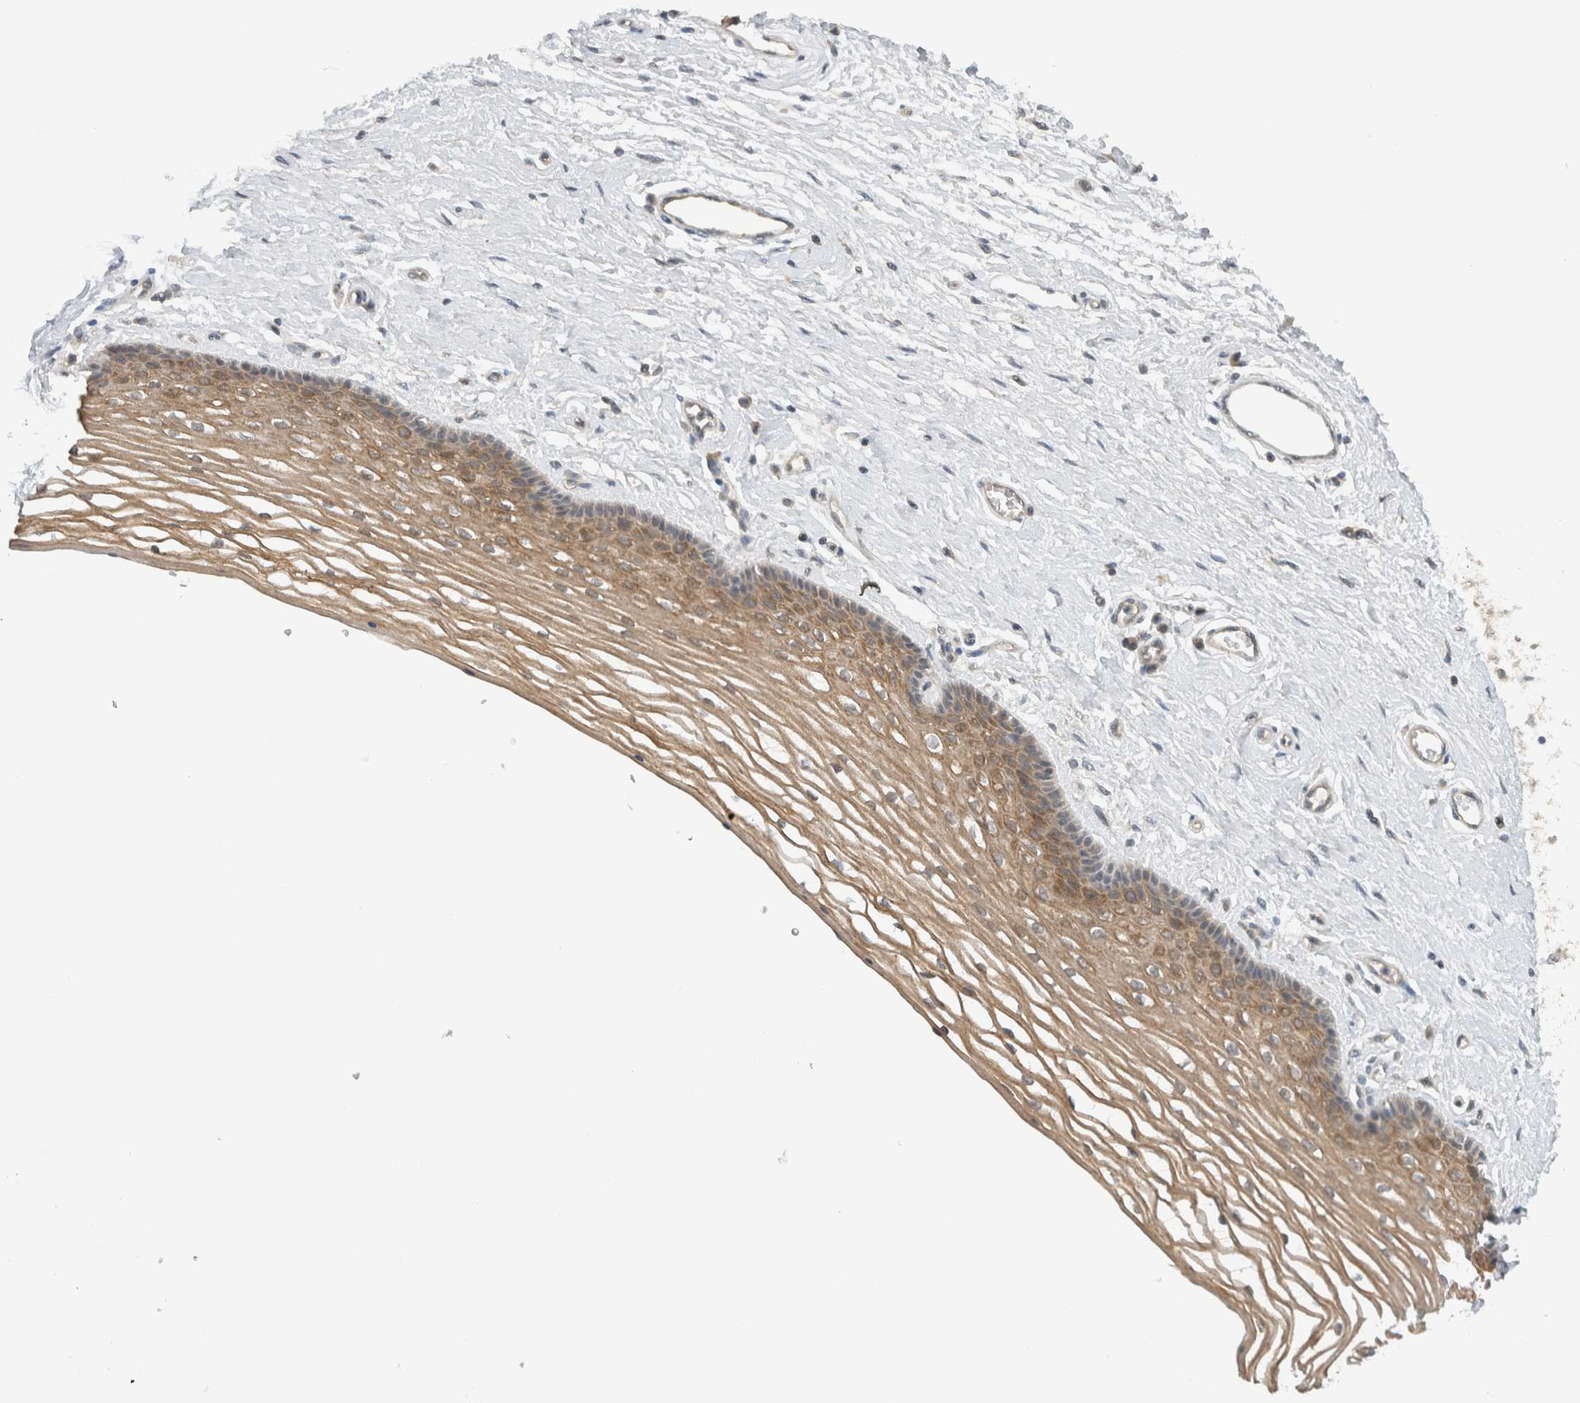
{"staining": {"intensity": "moderate", "quantity": ">75%", "location": "cytoplasmic/membranous"}, "tissue": "vagina", "cell_type": "Squamous epithelial cells", "image_type": "normal", "snomed": [{"axis": "morphology", "description": "Normal tissue, NOS"}, {"axis": "topography", "description": "Vagina"}], "caption": "A brown stain highlights moderate cytoplasmic/membranous staining of a protein in squamous epithelial cells of benign human vagina. (DAB IHC, brown staining for protein, blue staining for nuclei).", "gene": "ERCC6L2", "patient": {"sex": "female", "age": 46}}